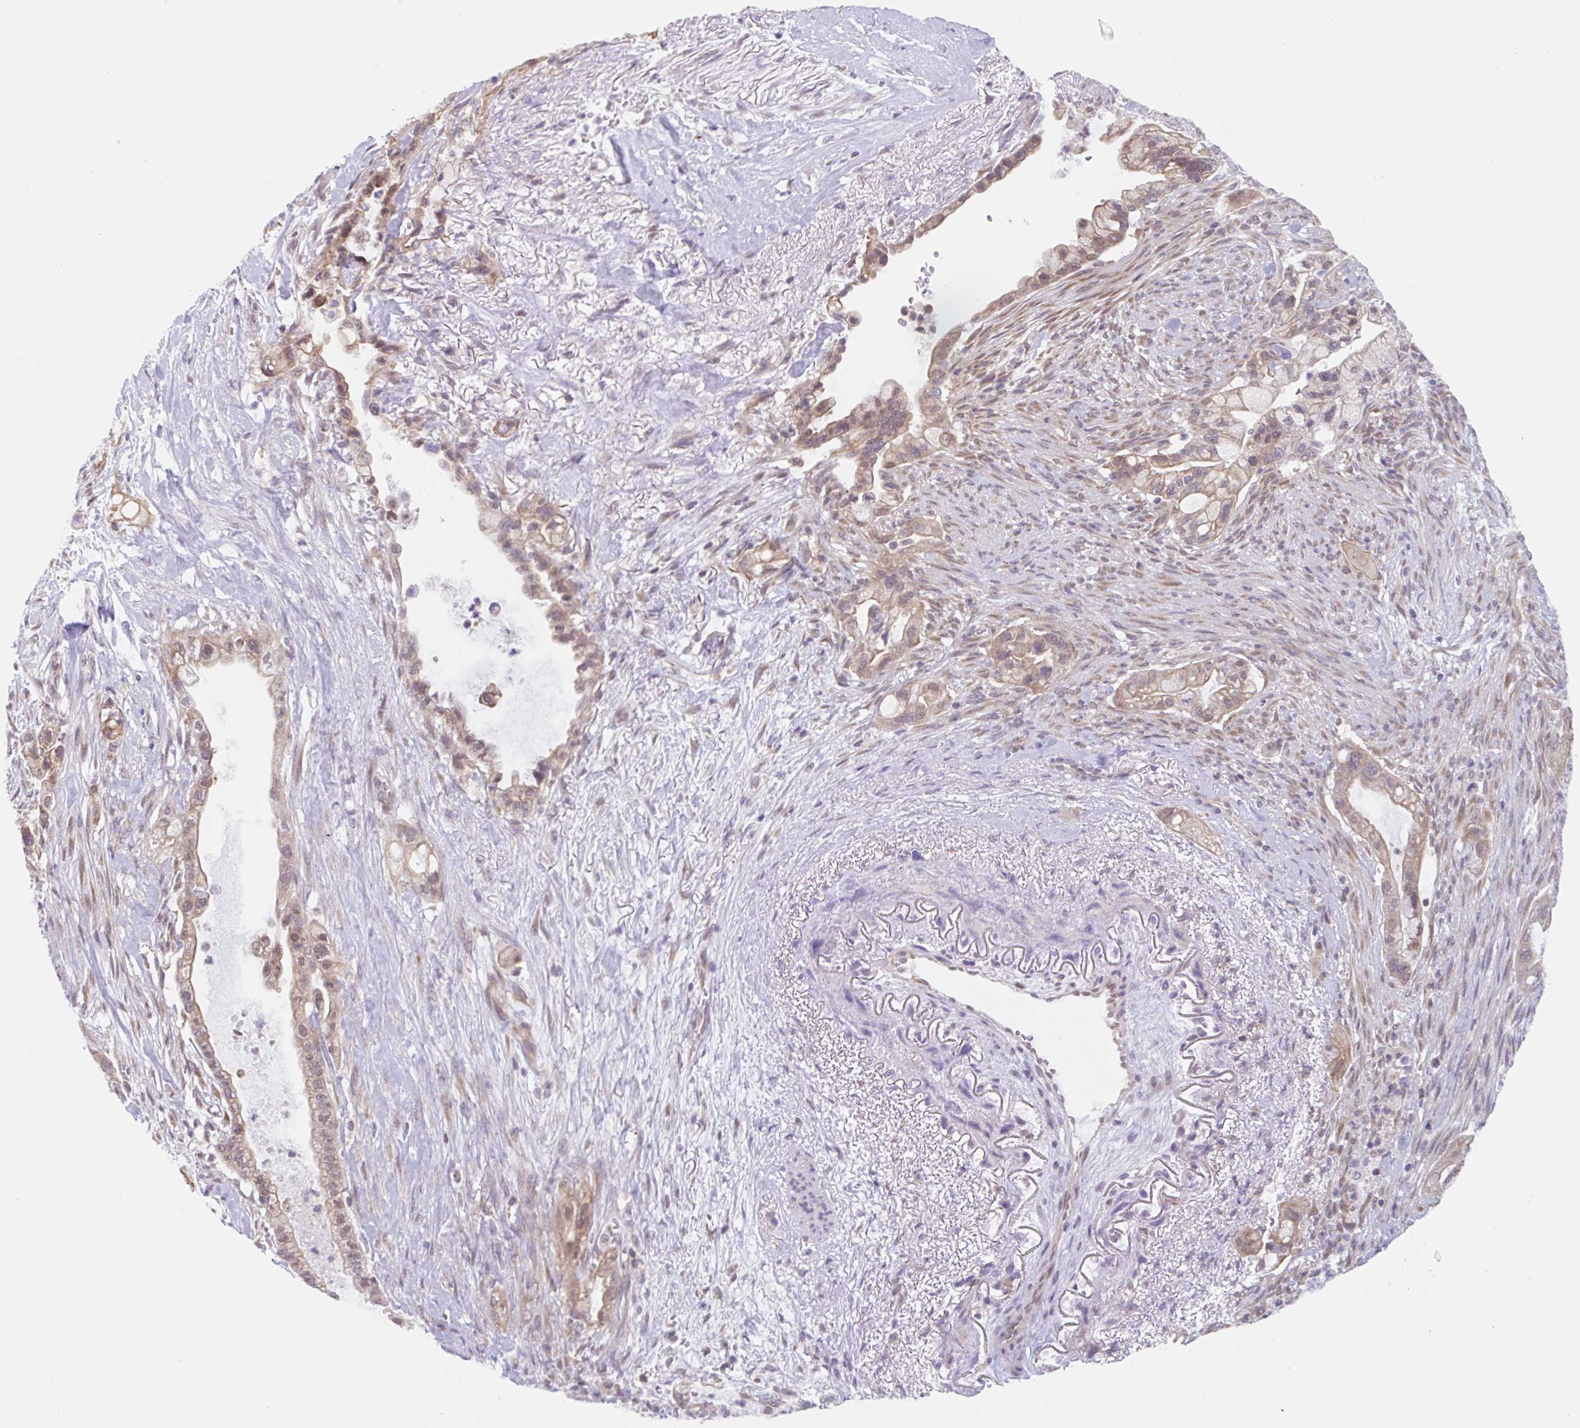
{"staining": {"intensity": "weak", "quantity": ">75%", "location": "cytoplasmic/membranous,nuclear"}, "tissue": "pancreatic cancer", "cell_type": "Tumor cells", "image_type": "cancer", "snomed": [{"axis": "morphology", "description": "Adenocarcinoma, NOS"}, {"axis": "topography", "description": "Pancreas"}], "caption": "Tumor cells demonstrate low levels of weak cytoplasmic/membranous and nuclear positivity in approximately >75% of cells in human pancreatic adenocarcinoma.", "gene": "TBPL2", "patient": {"sex": "male", "age": 44}}